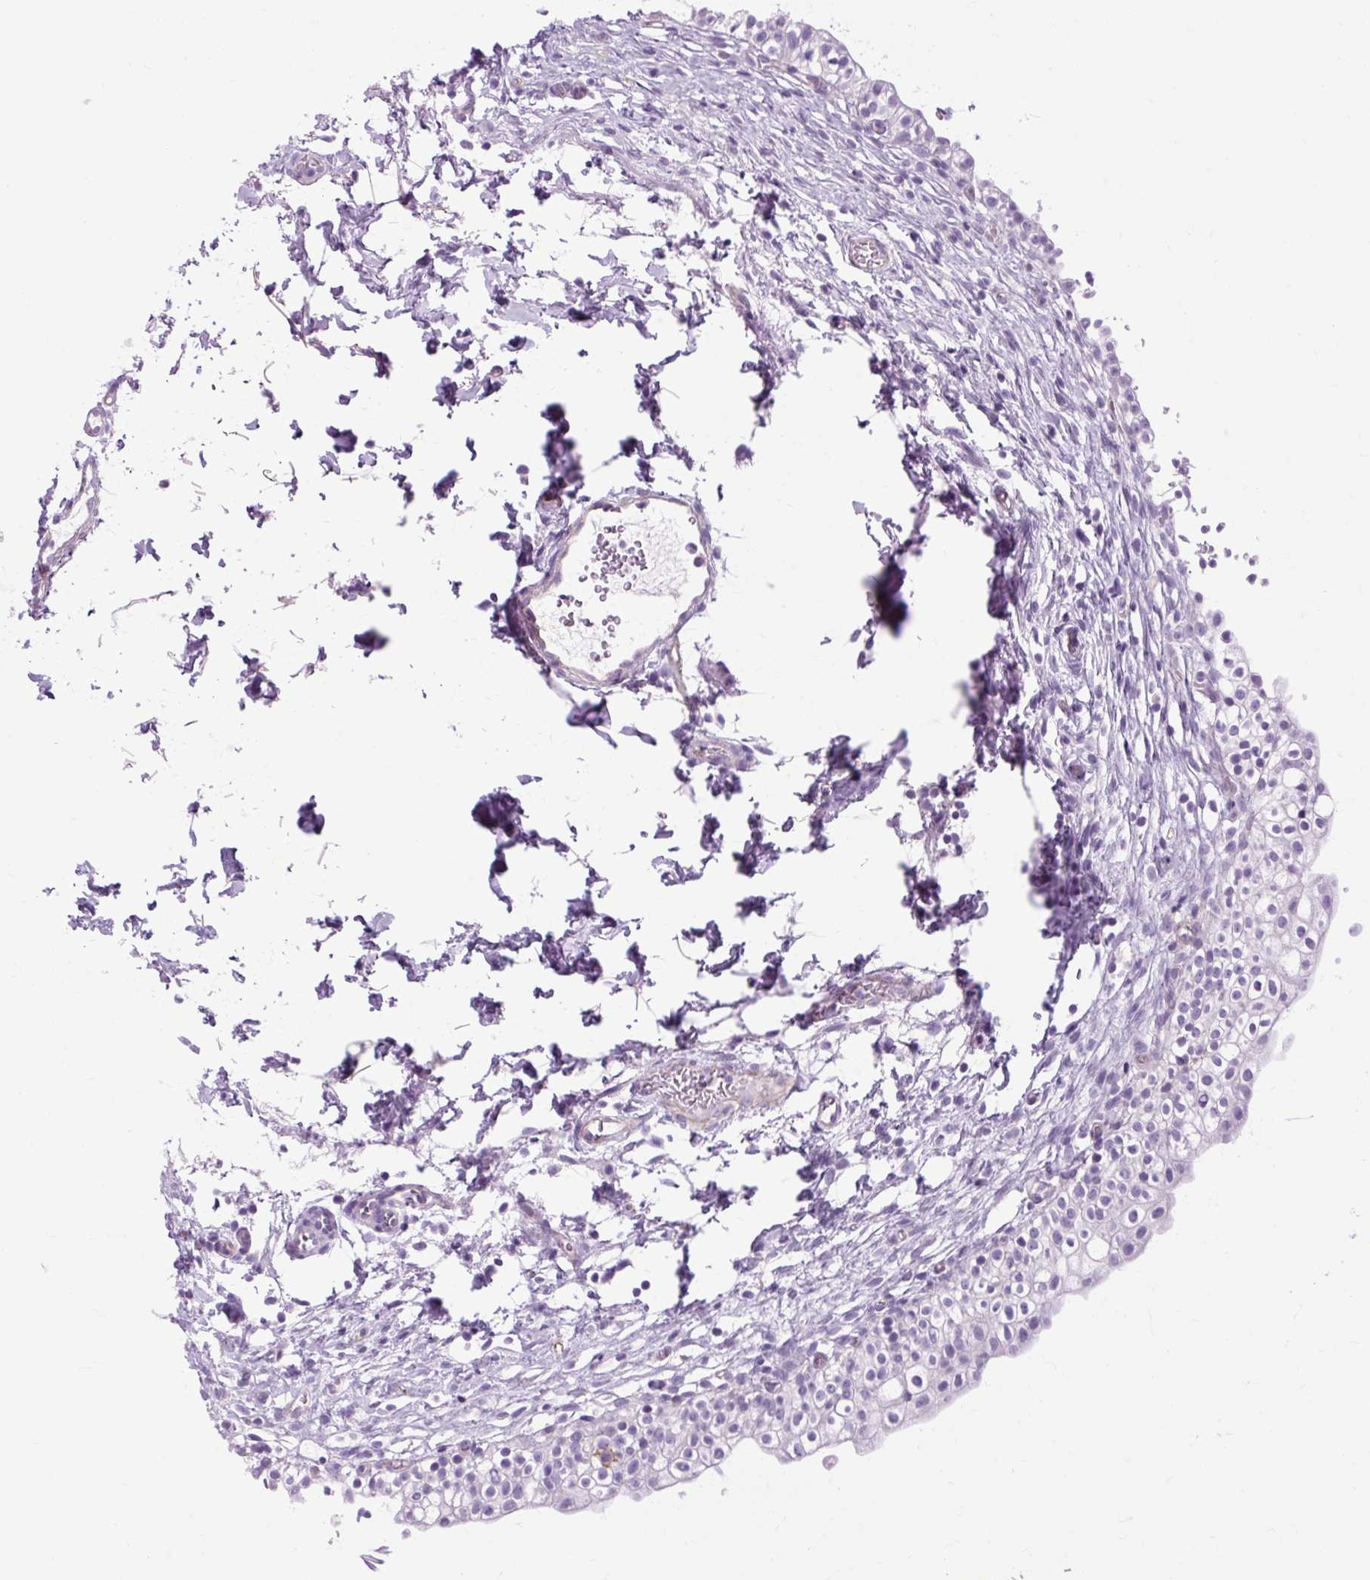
{"staining": {"intensity": "negative", "quantity": "none", "location": "none"}, "tissue": "urinary bladder", "cell_type": "Urothelial cells", "image_type": "normal", "snomed": [{"axis": "morphology", "description": "Normal tissue, NOS"}, {"axis": "topography", "description": "Urinary bladder"}, {"axis": "topography", "description": "Peripheral nerve tissue"}], "caption": "A high-resolution micrograph shows immunohistochemistry (IHC) staining of normal urinary bladder, which reveals no significant staining in urothelial cells. (Stains: DAB (3,3'-diaminobenzidine) immunohistochemistry (IHC) with hematoxylin counter stain, Microscopy: brightfield microscopy at high magnification).", "gene": "OOEP", "patient": {"sex": "male", "age": 55}}